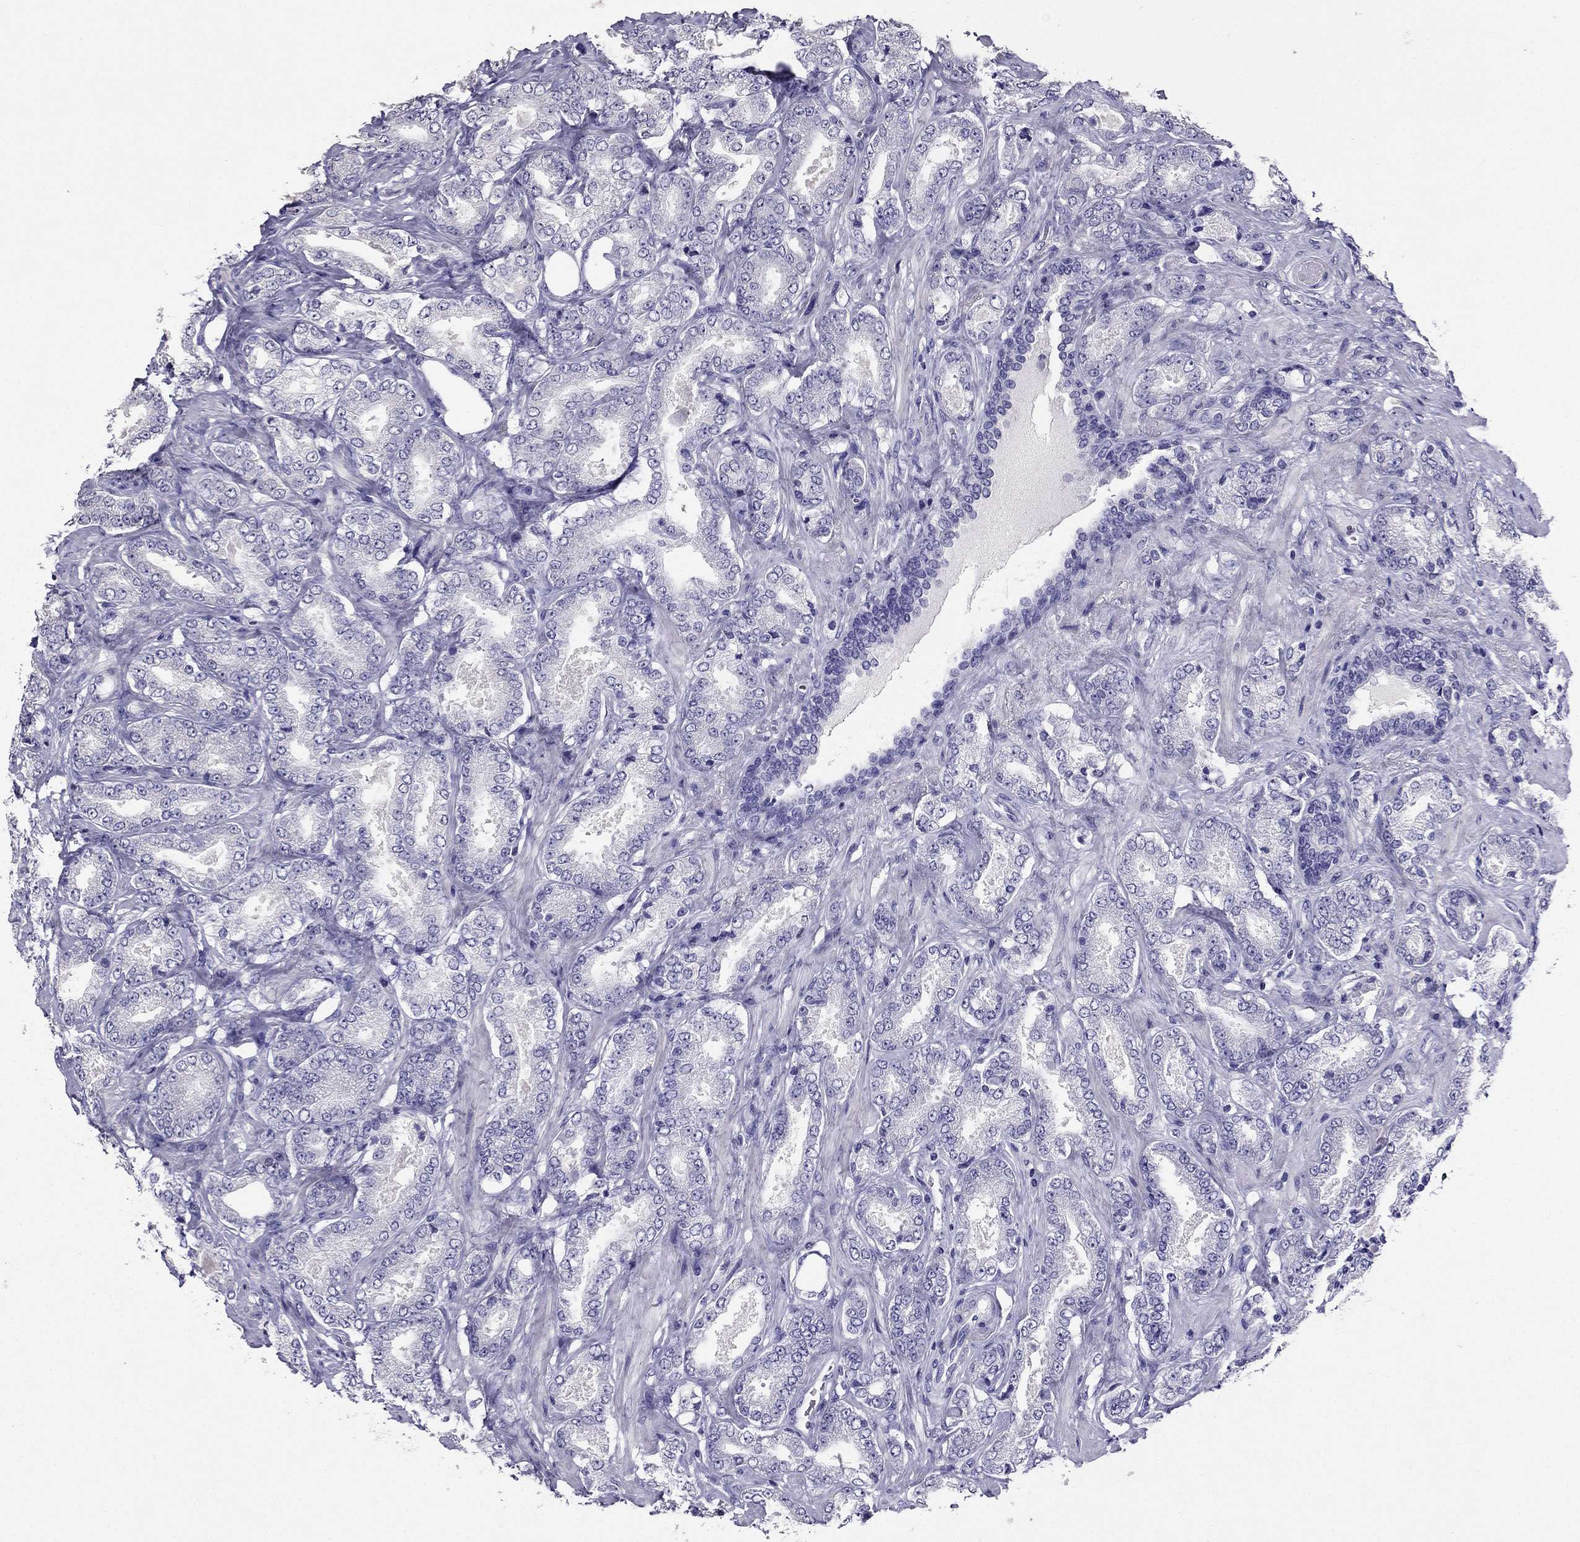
{"staining": {"intensity": "negative", "quantity": "none", "location": "none"}, "tissue": "prostate cancer", "cell_type": "Tumor cells", "image_type": "cancer", "snomed": [{"axis": "morphology", "description": "Adenocarcinoma, NOS"}, {"axis": "topography", "description": "Prostate"}], "caption": "Protein analysis of adenocarcinoma (prostate) shows no significant staining in tumor cells.", "gene": "ARID3A", "patient": {"sex": "male", "age": 64}}